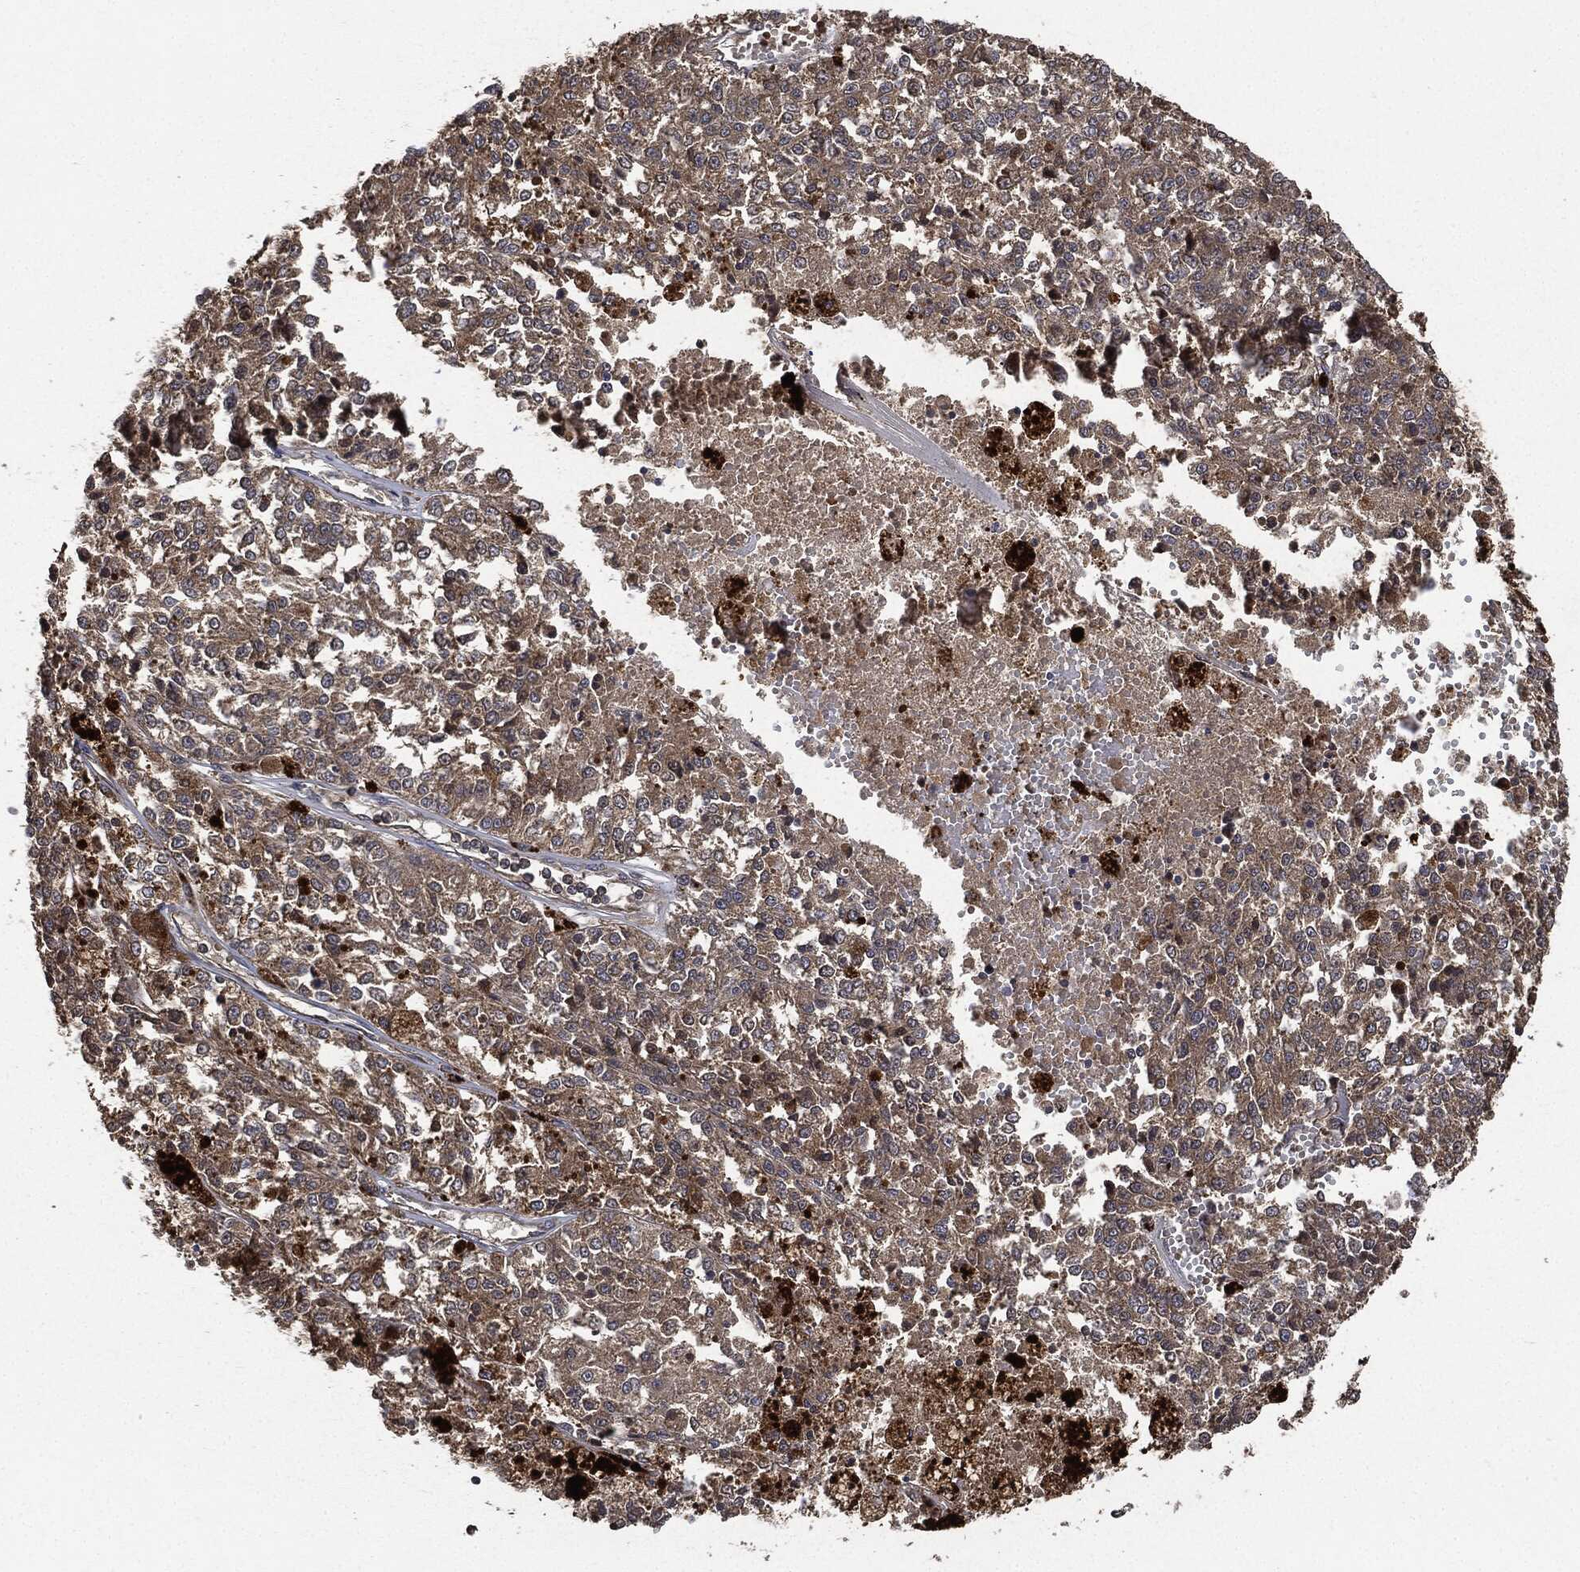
{"staining": {"intensity": "weak", "quantity": "25%-75%", "location": "cytoplasmic/membranous"}, "tissue": "melanoma", "cell_type": "Tumor cells", "image_type": "cancer", "snomed": [{"axis": "morphology", "description": "Malignant melanoma, Metastatic site"}, {"axis": "topography", "description": "Lymph node"}], "caption": "Weak cytoplasmic/membranous protein staining is appreciated in about 25%-75% of tumor cells in melanoma.", "gene": "BRAF", "patient": {"sex": "female", "age": 64}}